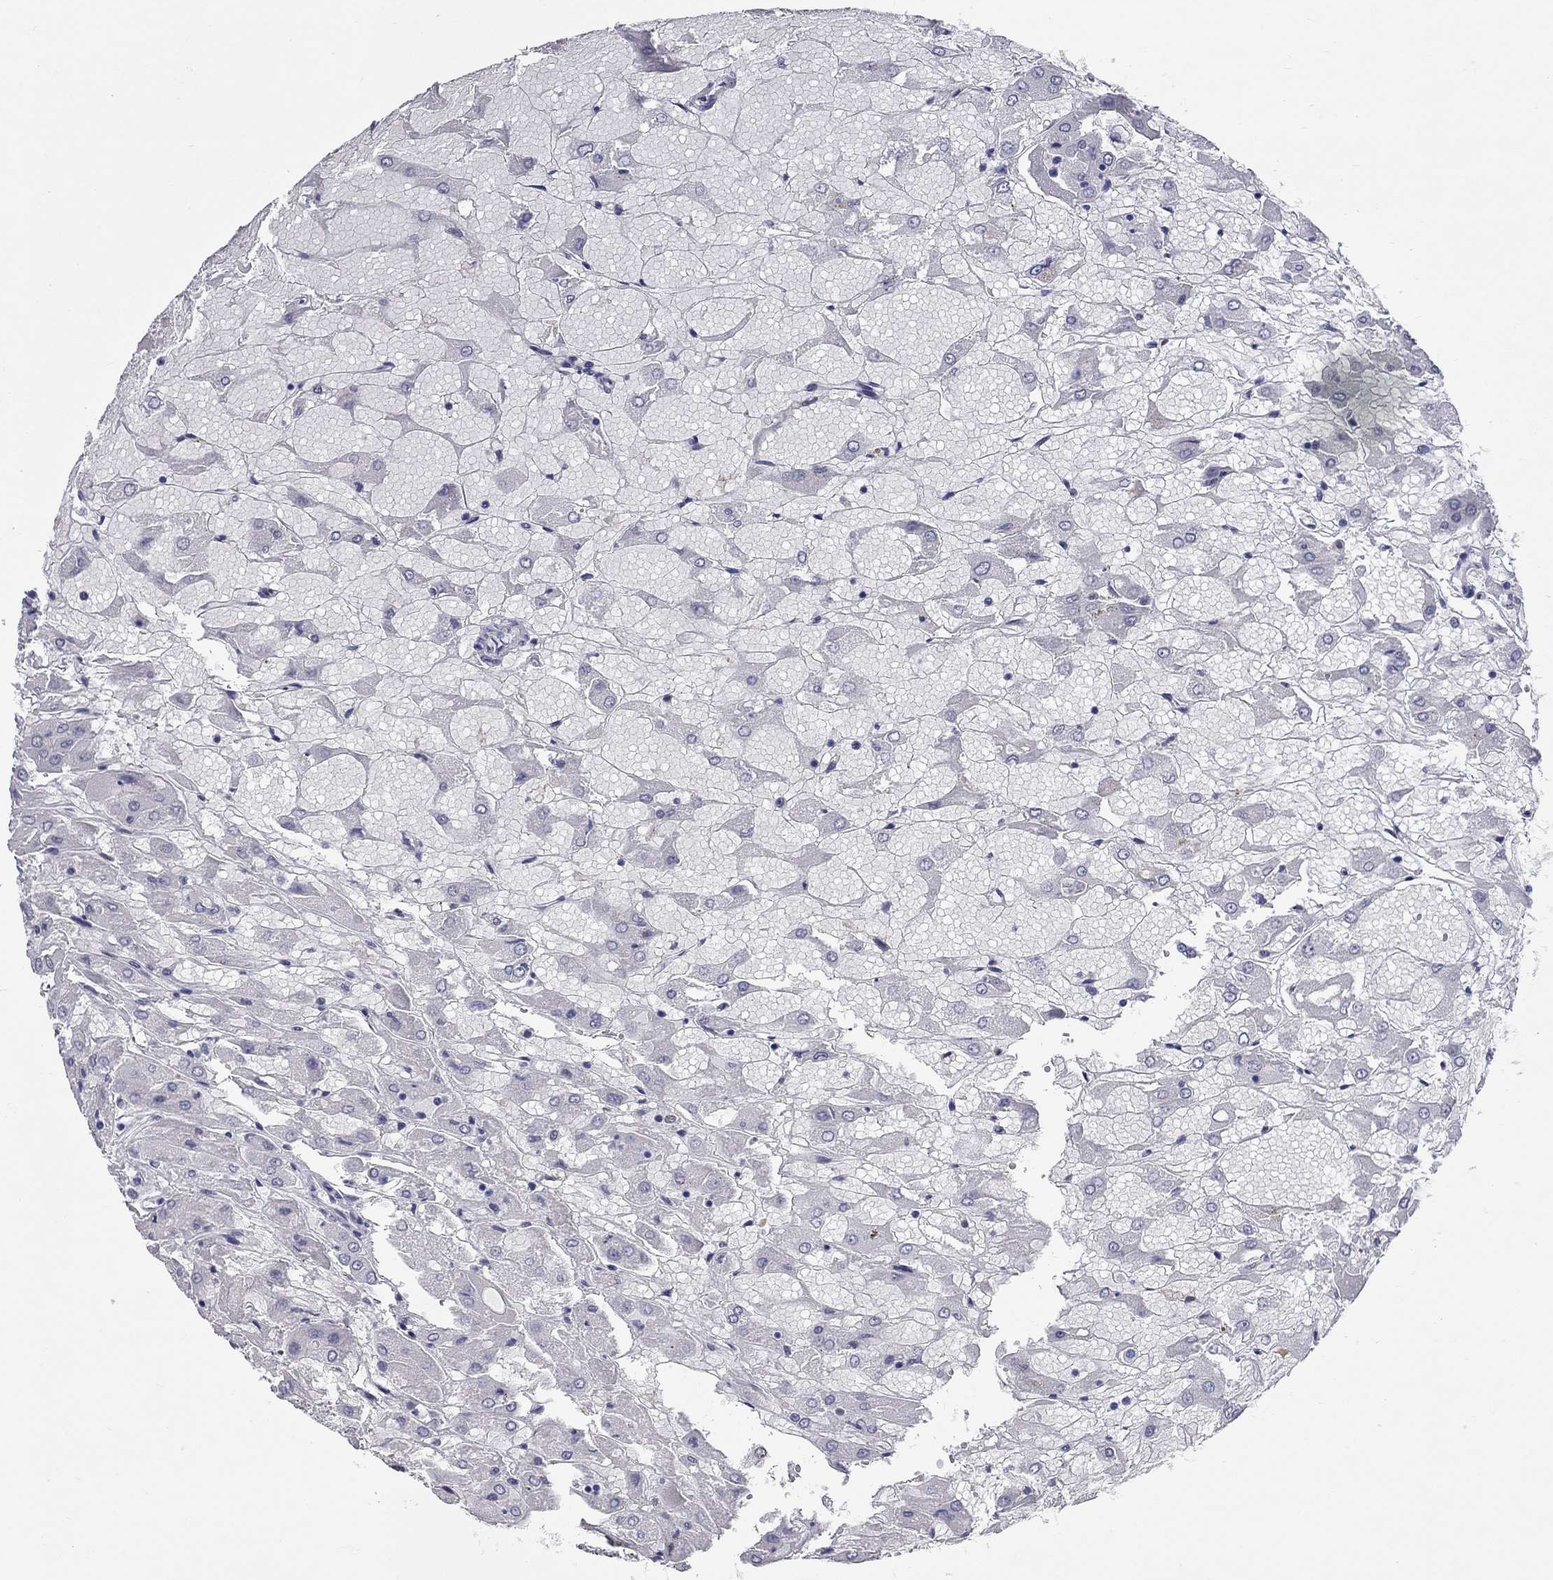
{"staining": {"intensity": "negative", "quantity": "none", "location": "none"}, "tissue": "renal cancer", "cell_type": "Tumor cells", "image_type": "cancer", "snomed": [{"axis": "morphology", "description": "Adenocarcinoma, NOS"}, {"axis": "topography", "description": "Kidney"}], "caption": "Tumor cells are negative for brown protein staining in adenocarcinoma (renal).", "gene": "ASF1B", "patient": {"sex": "male", "age": 72}}